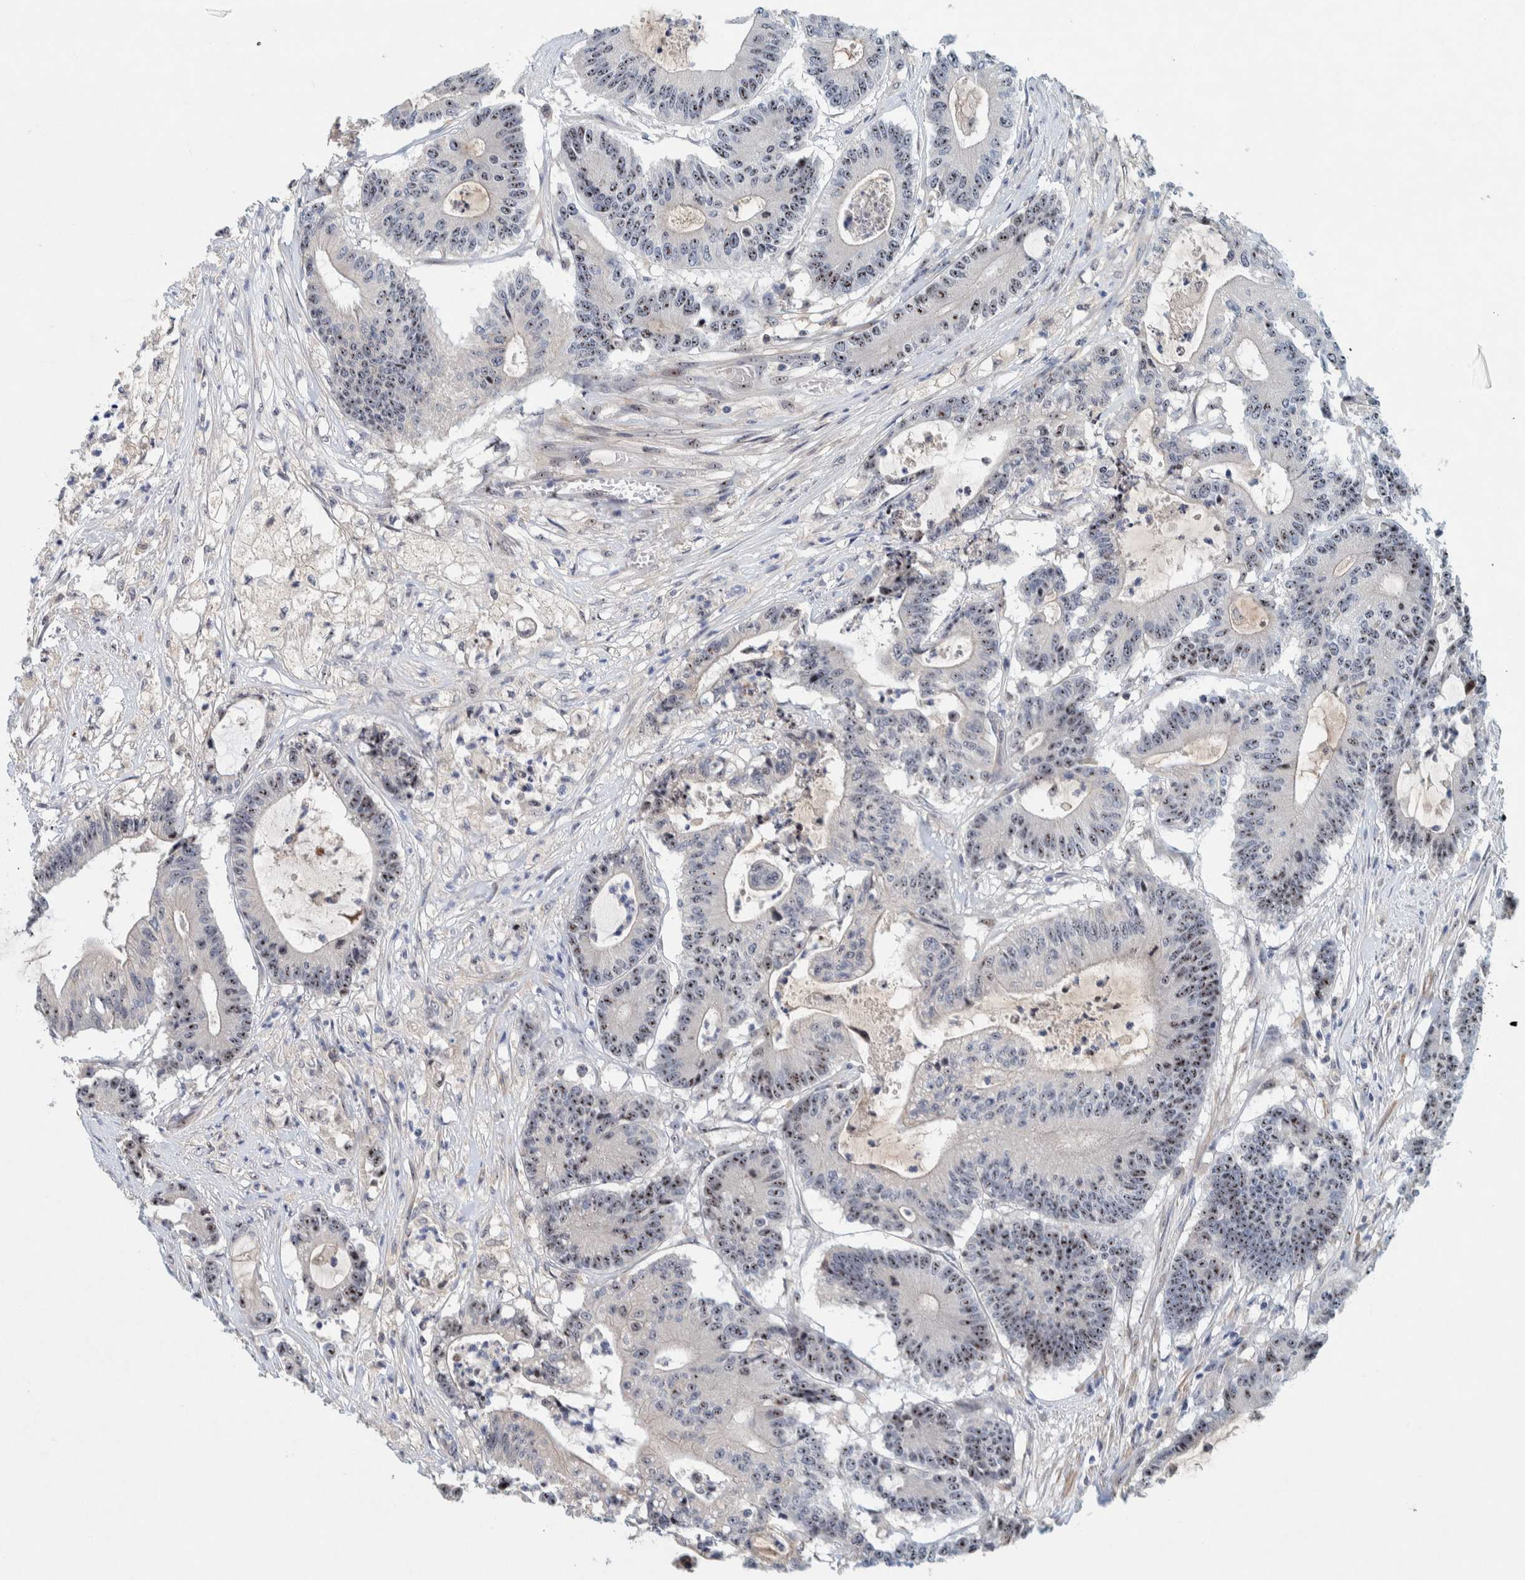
{"staining": {"intensity": "moderate", "quantity": ">75%", "location": "nuclear"}, "tissue": "colorectal cancer", "cell_type": "Tumor cells", "image_type": "cancer", "snomed": [{"axis": "morphology", "description": "Adenocarcinoma, NOS"}, {"axis": "topography", "description": "Colon"}], "caption": "DAB immunohistochemical staining of colorectal cancer displays moderate nuclear protein positivity in approximately >75% of tumor cells.", "gene": "NOL11", "patient": {"sex": "female", "age": 84}}